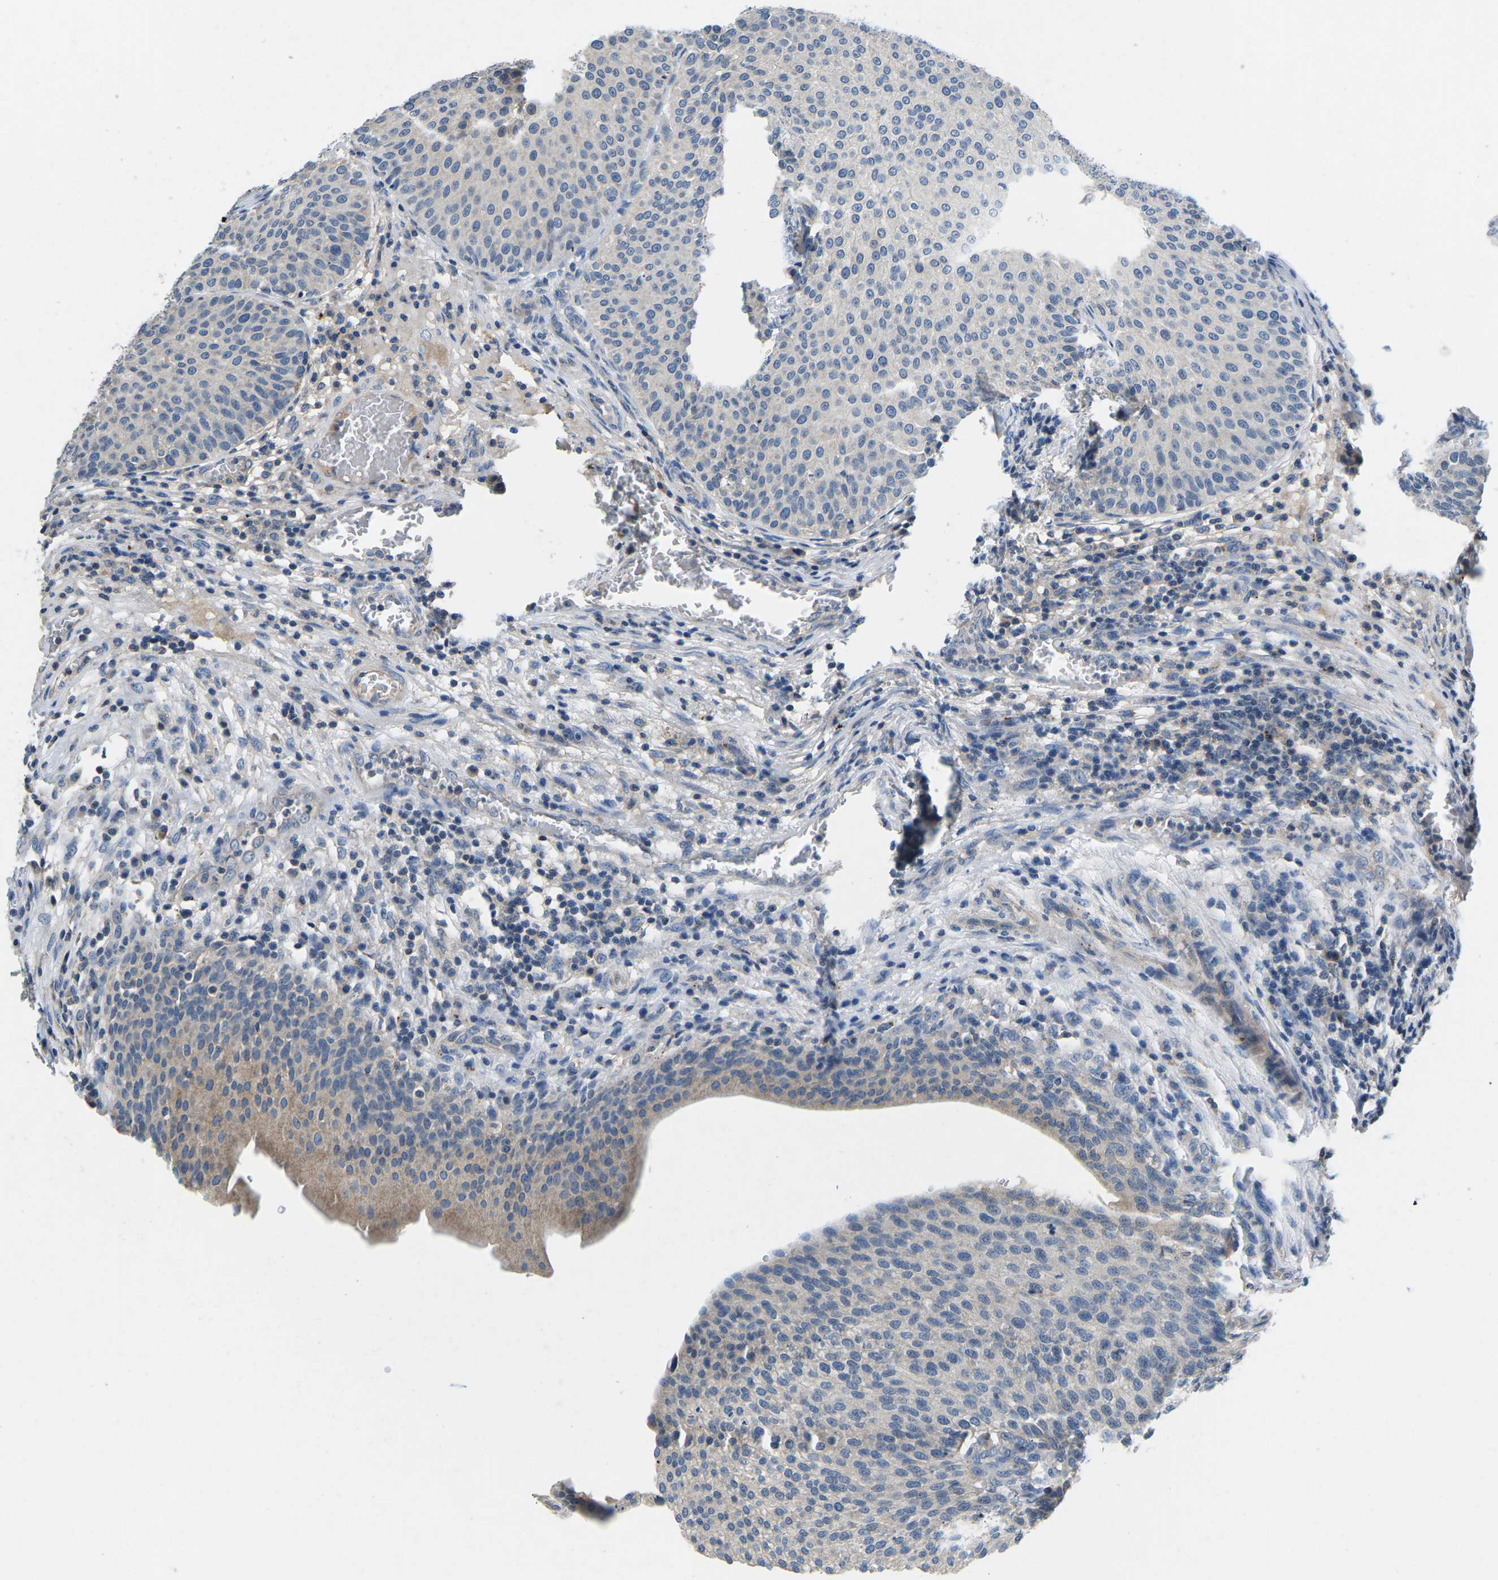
{"staining": {"intensity": "negative", "quantity": "none", "location": "none"}, "tissue": "urothelial cancer", "cell_type": "Tumor cells", "image_type": "cancer", "snomed": [{"axis": "morphology", "description": "Urothelial carcinoma, Low grade"}, {"axis": "topography", "description": "Smooth muscle"}, {"axis": "topography", "description": "Urinary bladder"}], "caption": "IHC photomicrograph of human urothelial cancer stained for a protein (brown), which shows no expression in tumor cells.", "gene": "PDCD6IP", "patient": {"sex": "male", "age": 60}}